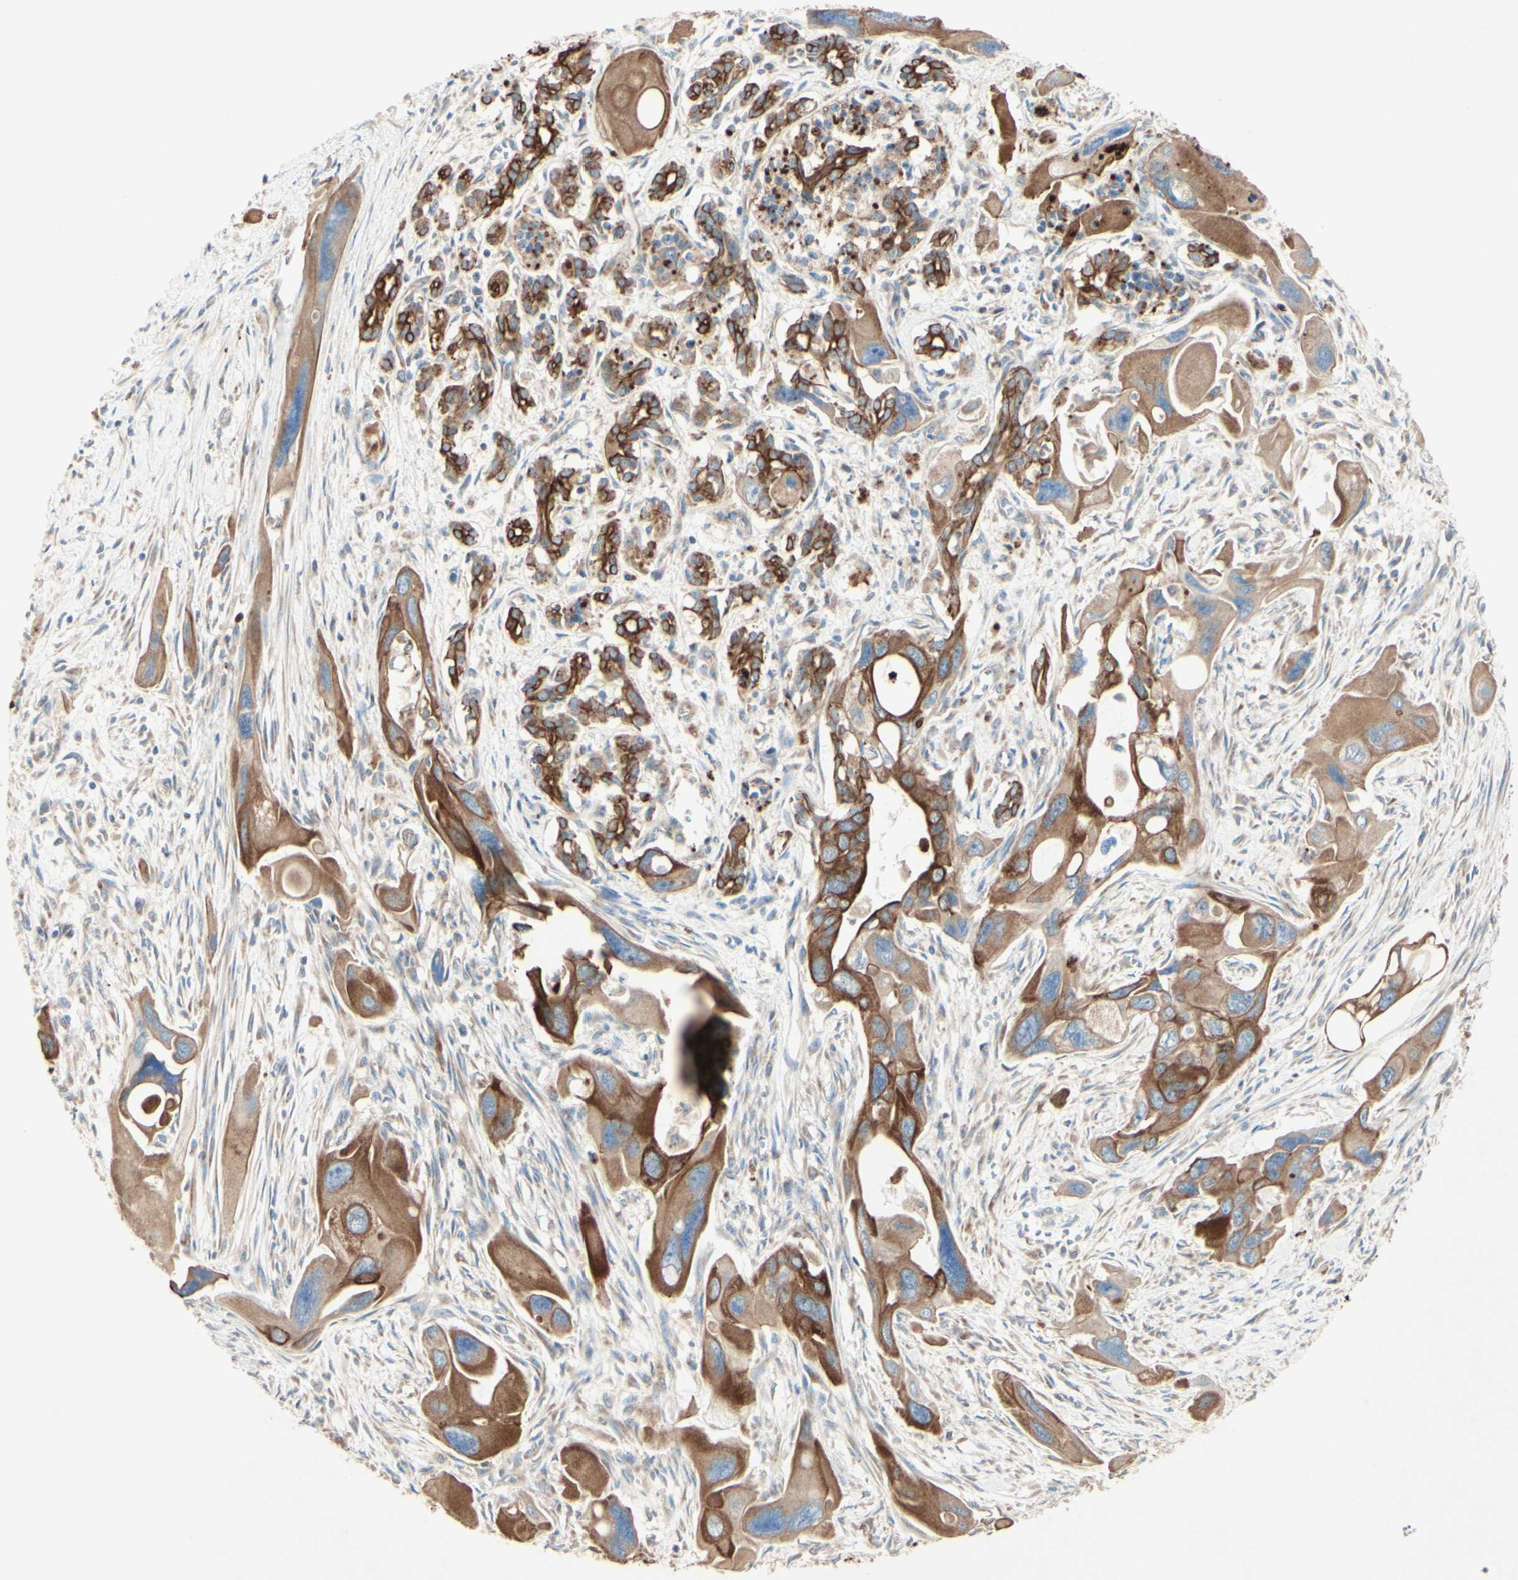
{"staining": {"intensity": "moderate", "quantity": ">75%", "location": "cytoplasmic/membranous"}, "tissue": "pancreatic cancer", "cell_type": "Tumor cells", "image_type": "cancer", "snomed": [{"axis": "morphology", "description": "Adenocarcinoma, NOS"}, {"axis": "topography", "description": "Pancreas"}], "caption": "This is a photomicrograph of immunohistochemistry (IHC) staining of adenocarcinoma (pancreatic), which shows moderate staining in the cytoplasmic/membranous of tumor cells.", "gene": "MTM1", "patient": {"sex": "male", "age": 73}}